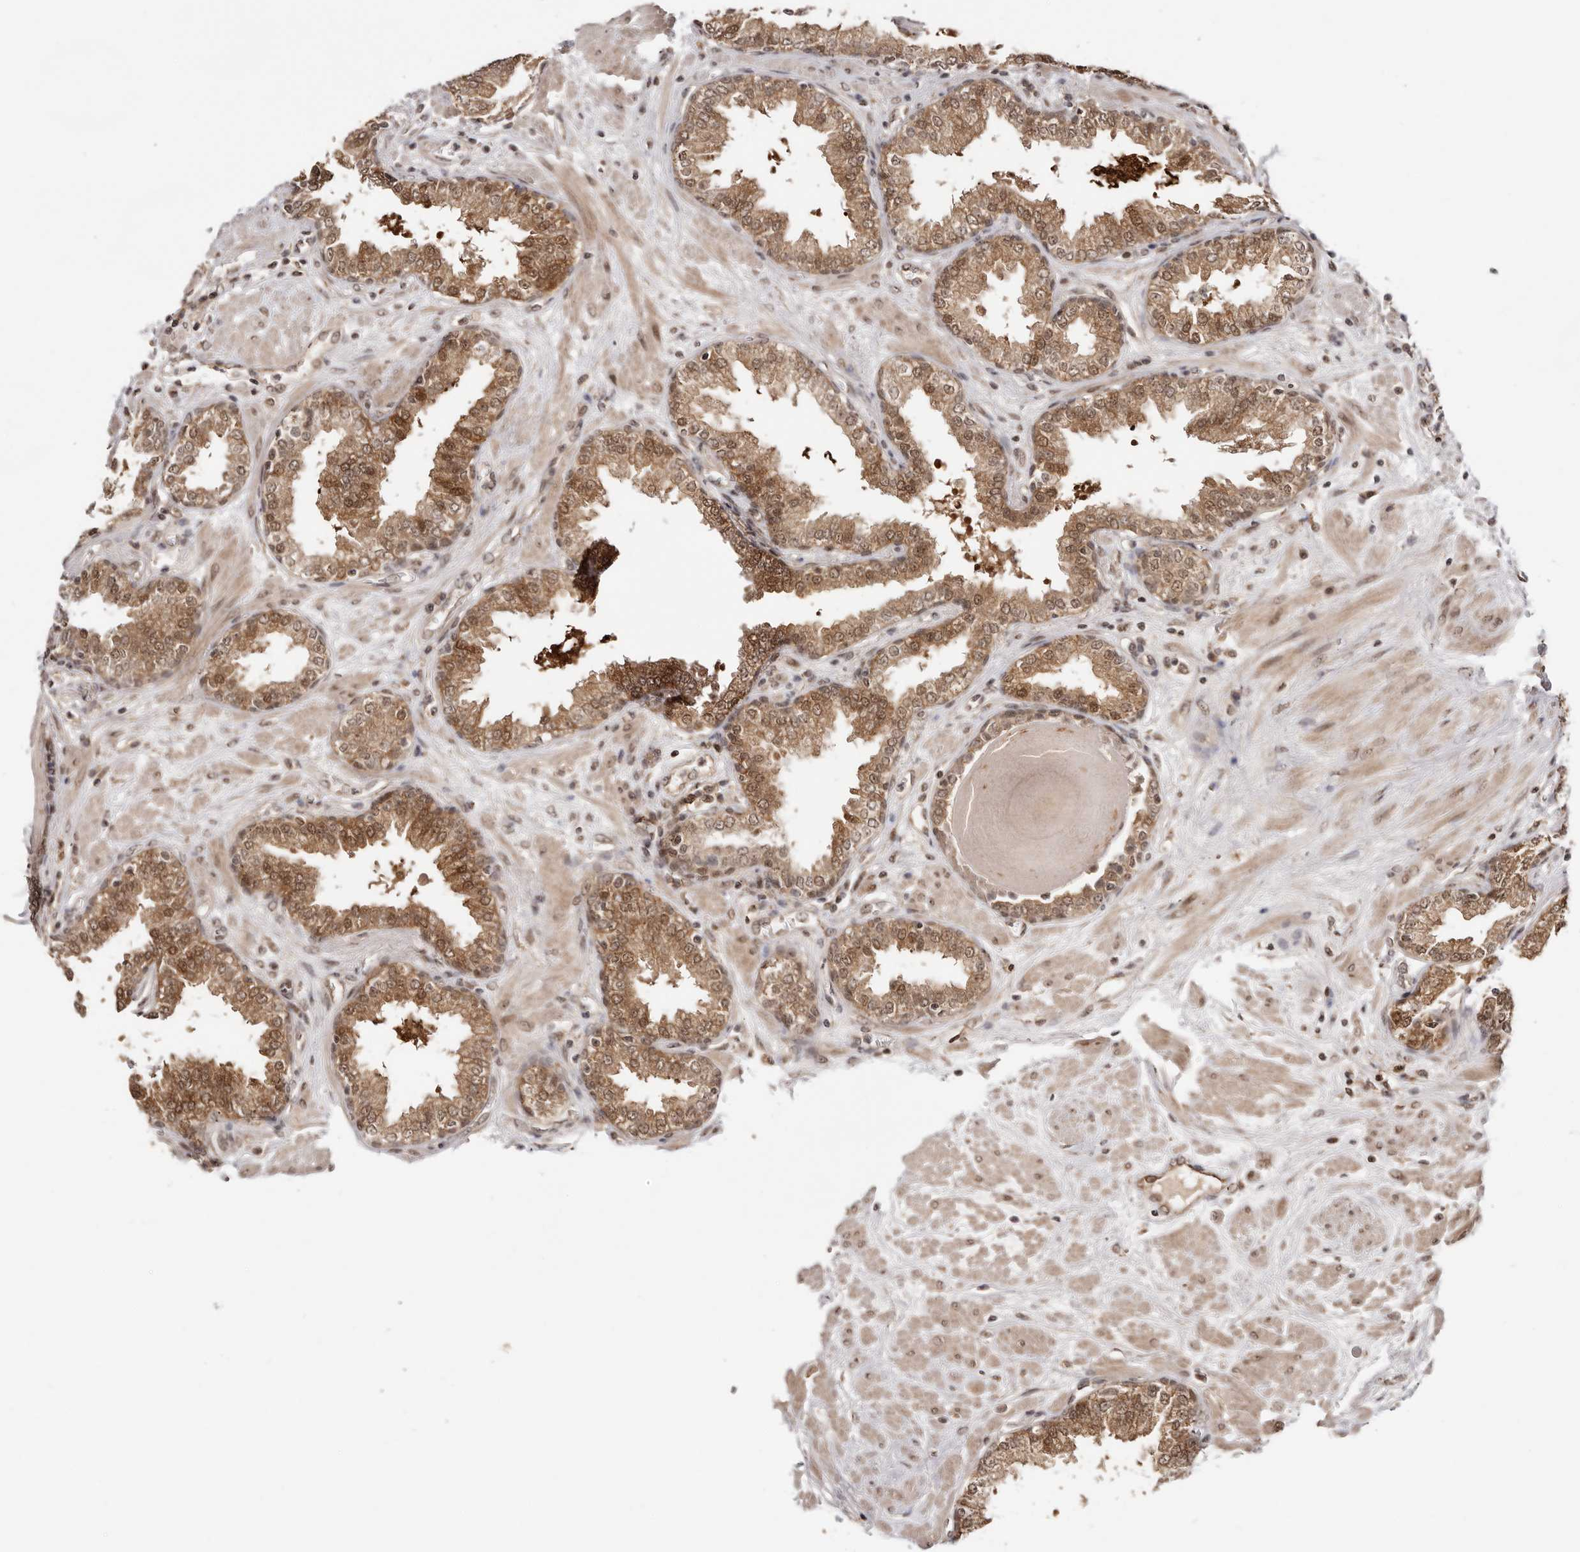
{"staining": {"intensity": "moderate", "quantity": ">75%", "location": "cytoplasmic/membranous,nuclear"}, "tissue": "prostate", "cell_type": "Glandular cells", "image_type": "normal", "snomed": [{"axis": "morphology", "description": "Normal tissue, NOS"}, {"axis": "topography", "description": "Prostate"}], "caption": "Prostate stained with DAB immunohistochemistry (IHC) shows medium levels of moderate cytoplasmic/membranous,nuclear positivity in approximately >75% of glandular cells.", "gene": "MED8", "patient": {"sex": "male", "age": 51}}